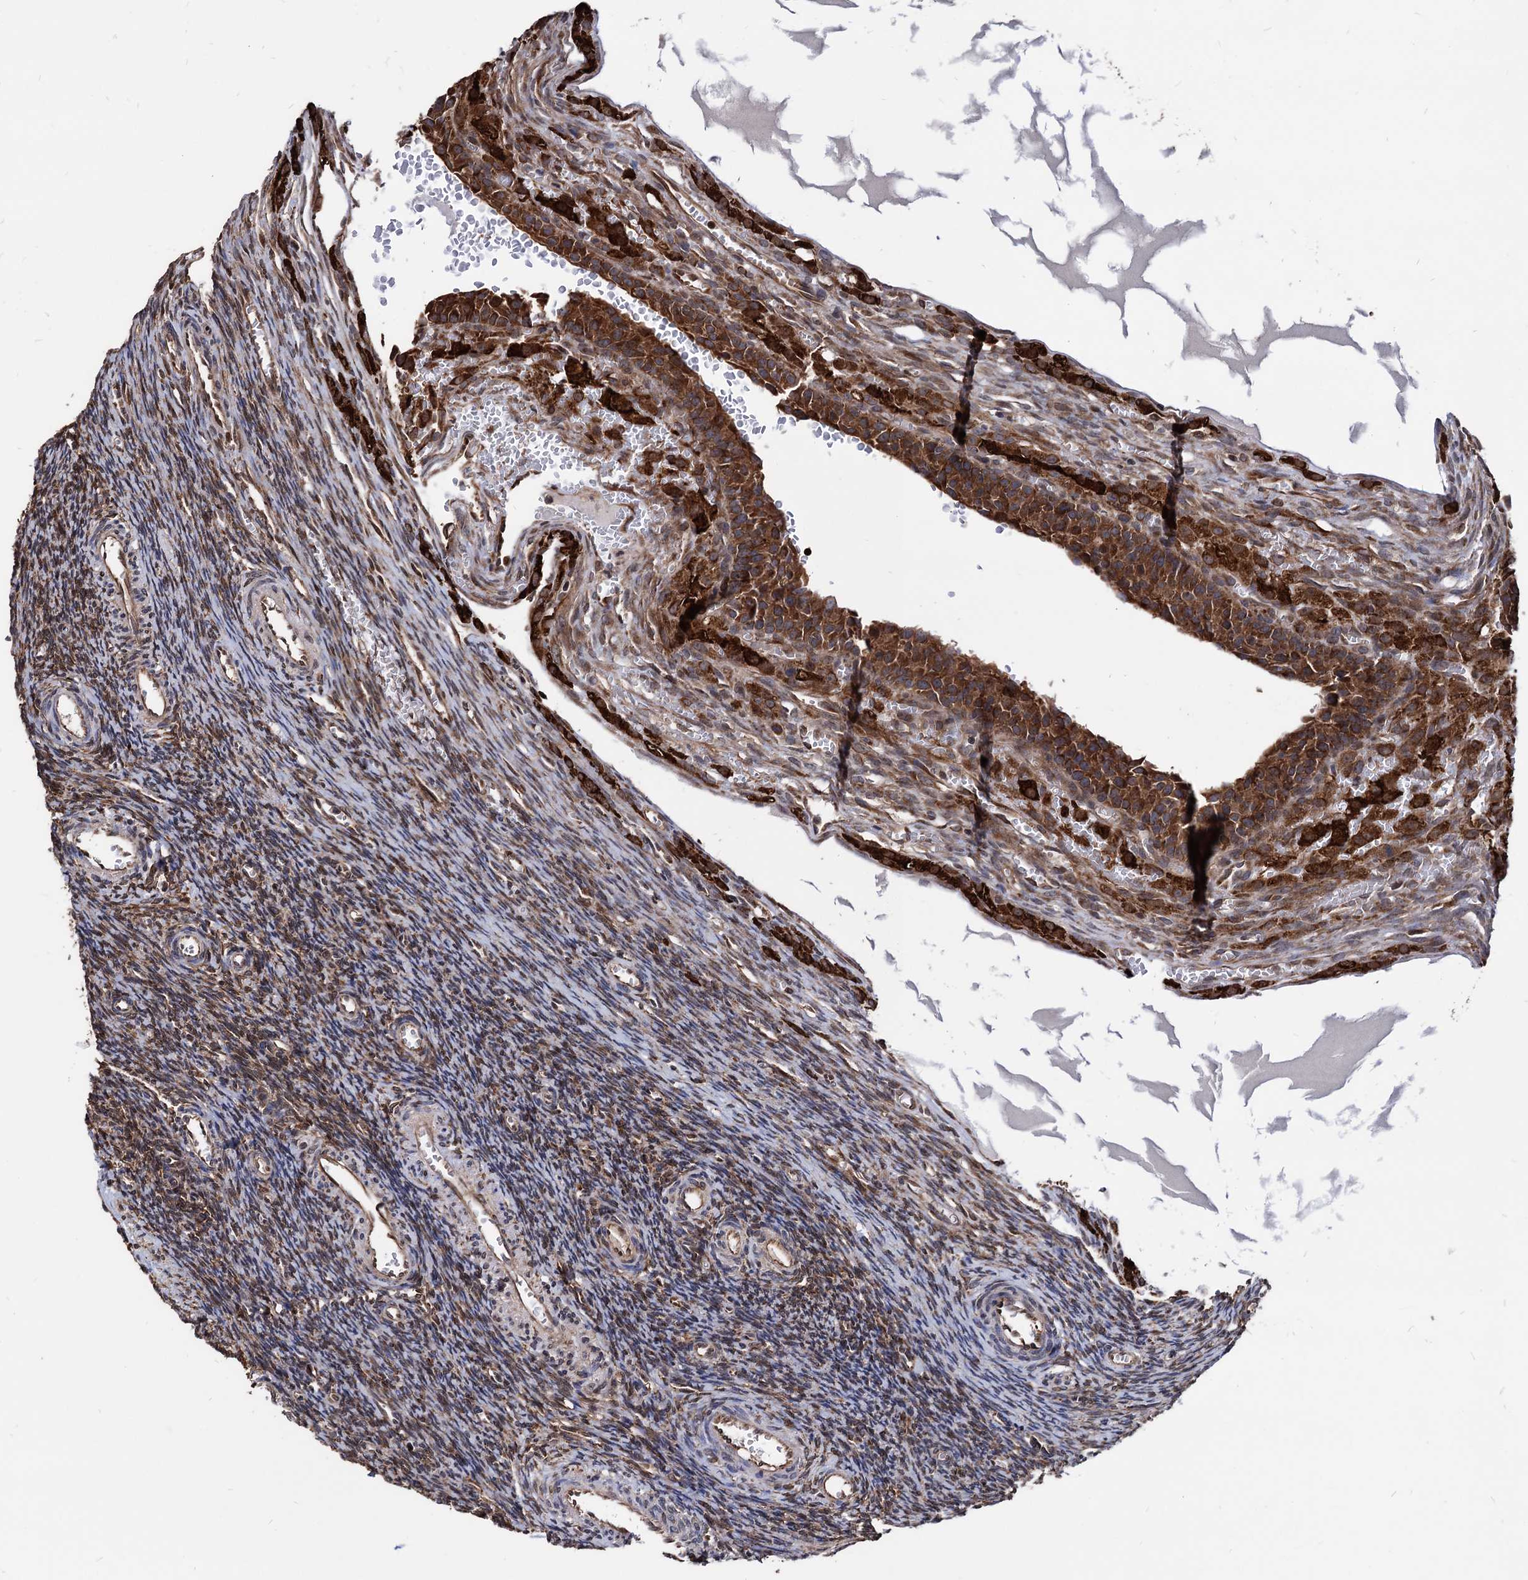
{"staining": {"intensity": "moderate", "quantity": "25%-75%", "location": "cytoplasmic/membranous"}, "tissue": "ovary", "cell_type": "Ovarian stroma cells", "image_type": "normal", "snomed": [{"axis": "morphology", "description": "Normal tissue, NOS"}, {"axis": "topography", "description": "Ovary"}], "caption": "The micrograph displays immunohistochemical staining of unremarkable ovary. There is moderate cytoplasmic/membranous positivity is seen in approximately 25%-75% of ovarian stroma cells.", "gene": "ANKRD12", "patient": {"sex": "female", "age": 39}}